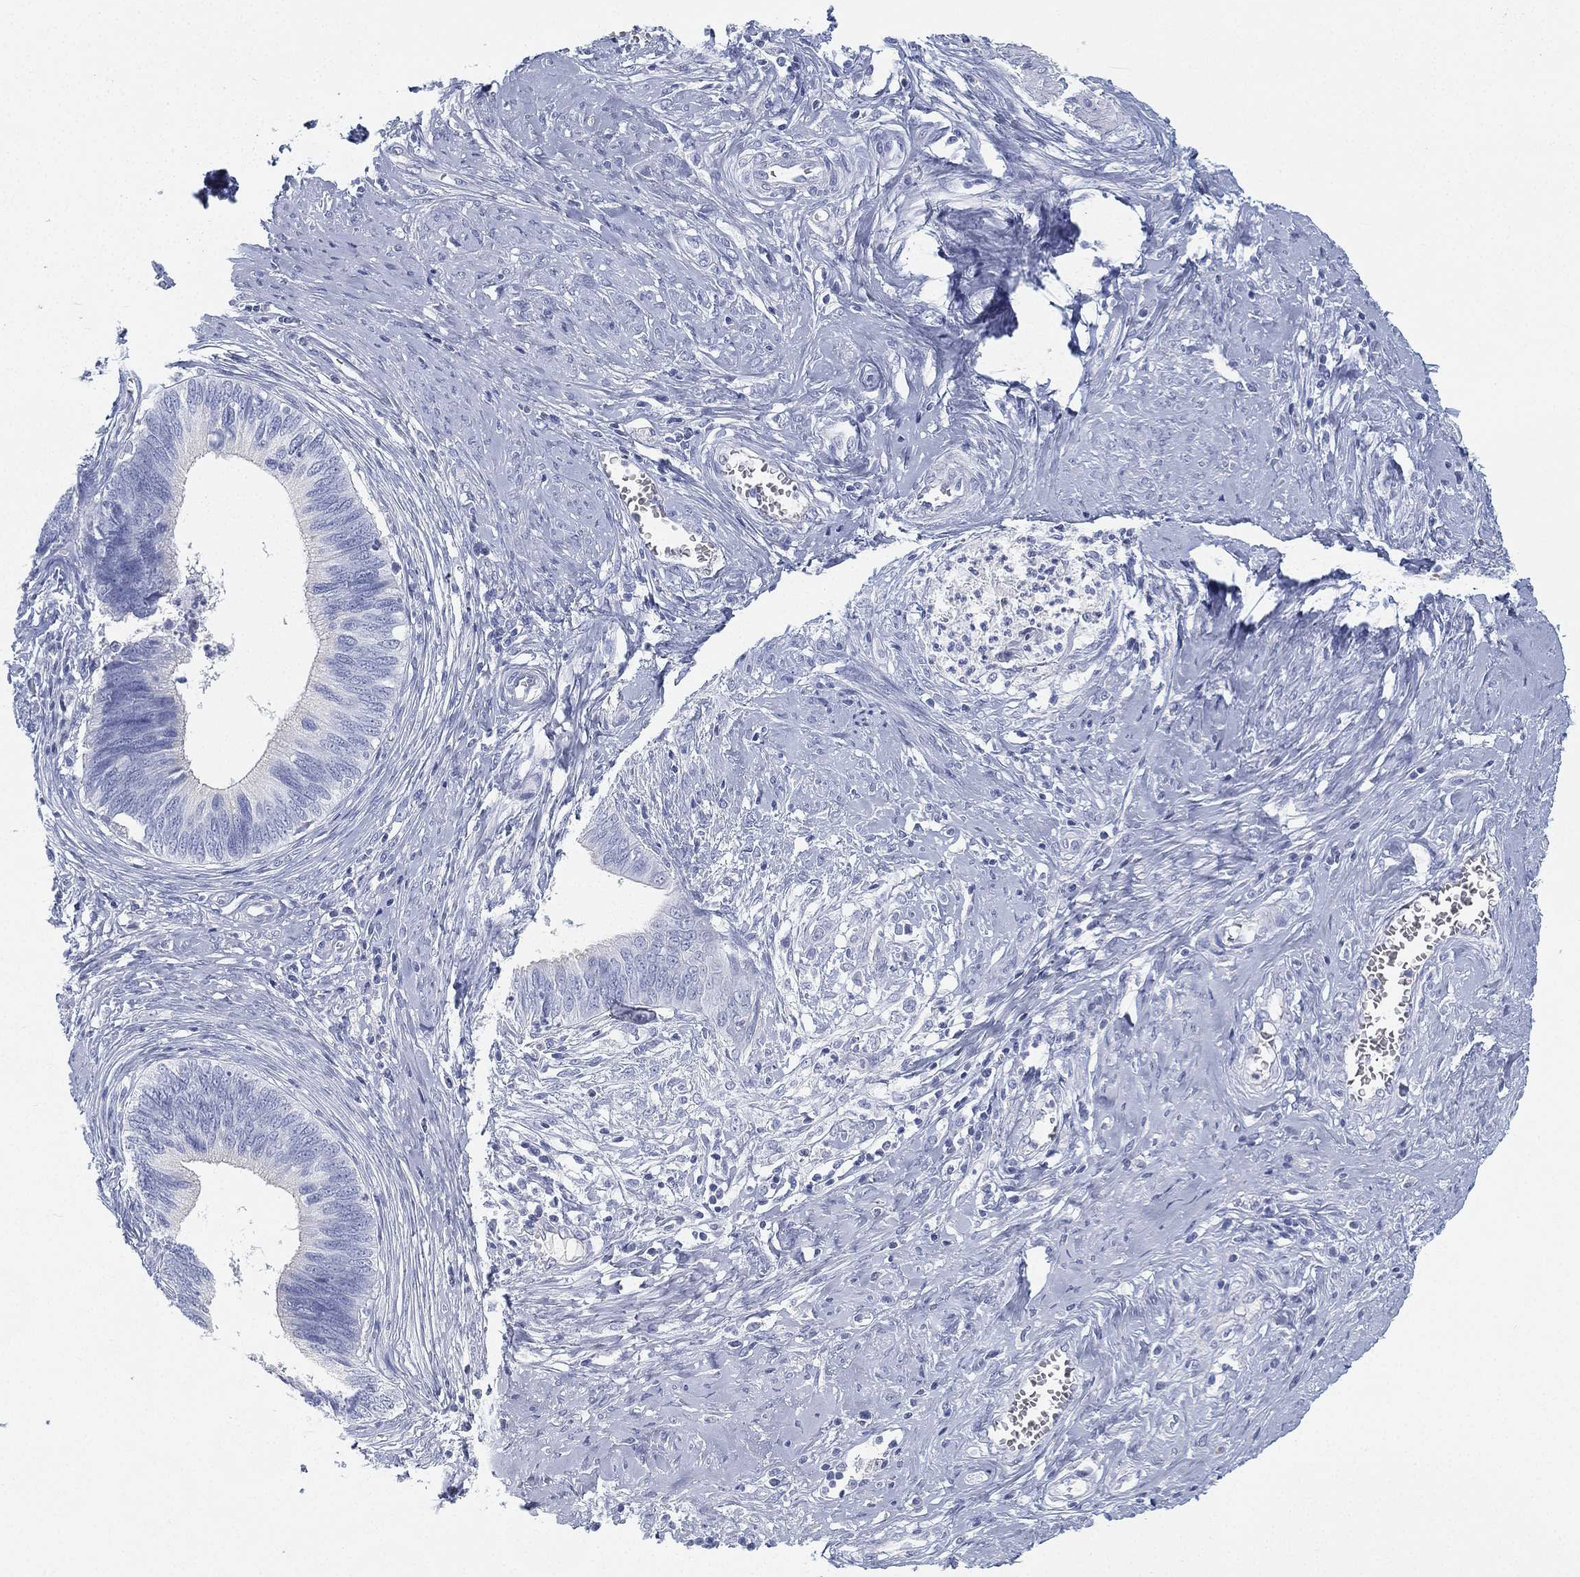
{"staining": {"intensity": "negative", "quantity": "none", "location": "none"}, "tissue": "cervical cancer", "cell_type": "Tumor cells", "image_type": "cancer", "snomed": [{"axis": "morphology", "description": "Adenocarcinoma, NOS"}, {"axis": "topography", "description": "Cervix"}], "caption": "This is an immunohistochemistry (IHC) photomicrograph of human cervical adenocarcinoma. There is no positivity in tumor cells.", "gene": "GPR61", "patient": {"sex": "female", "age": 42}}